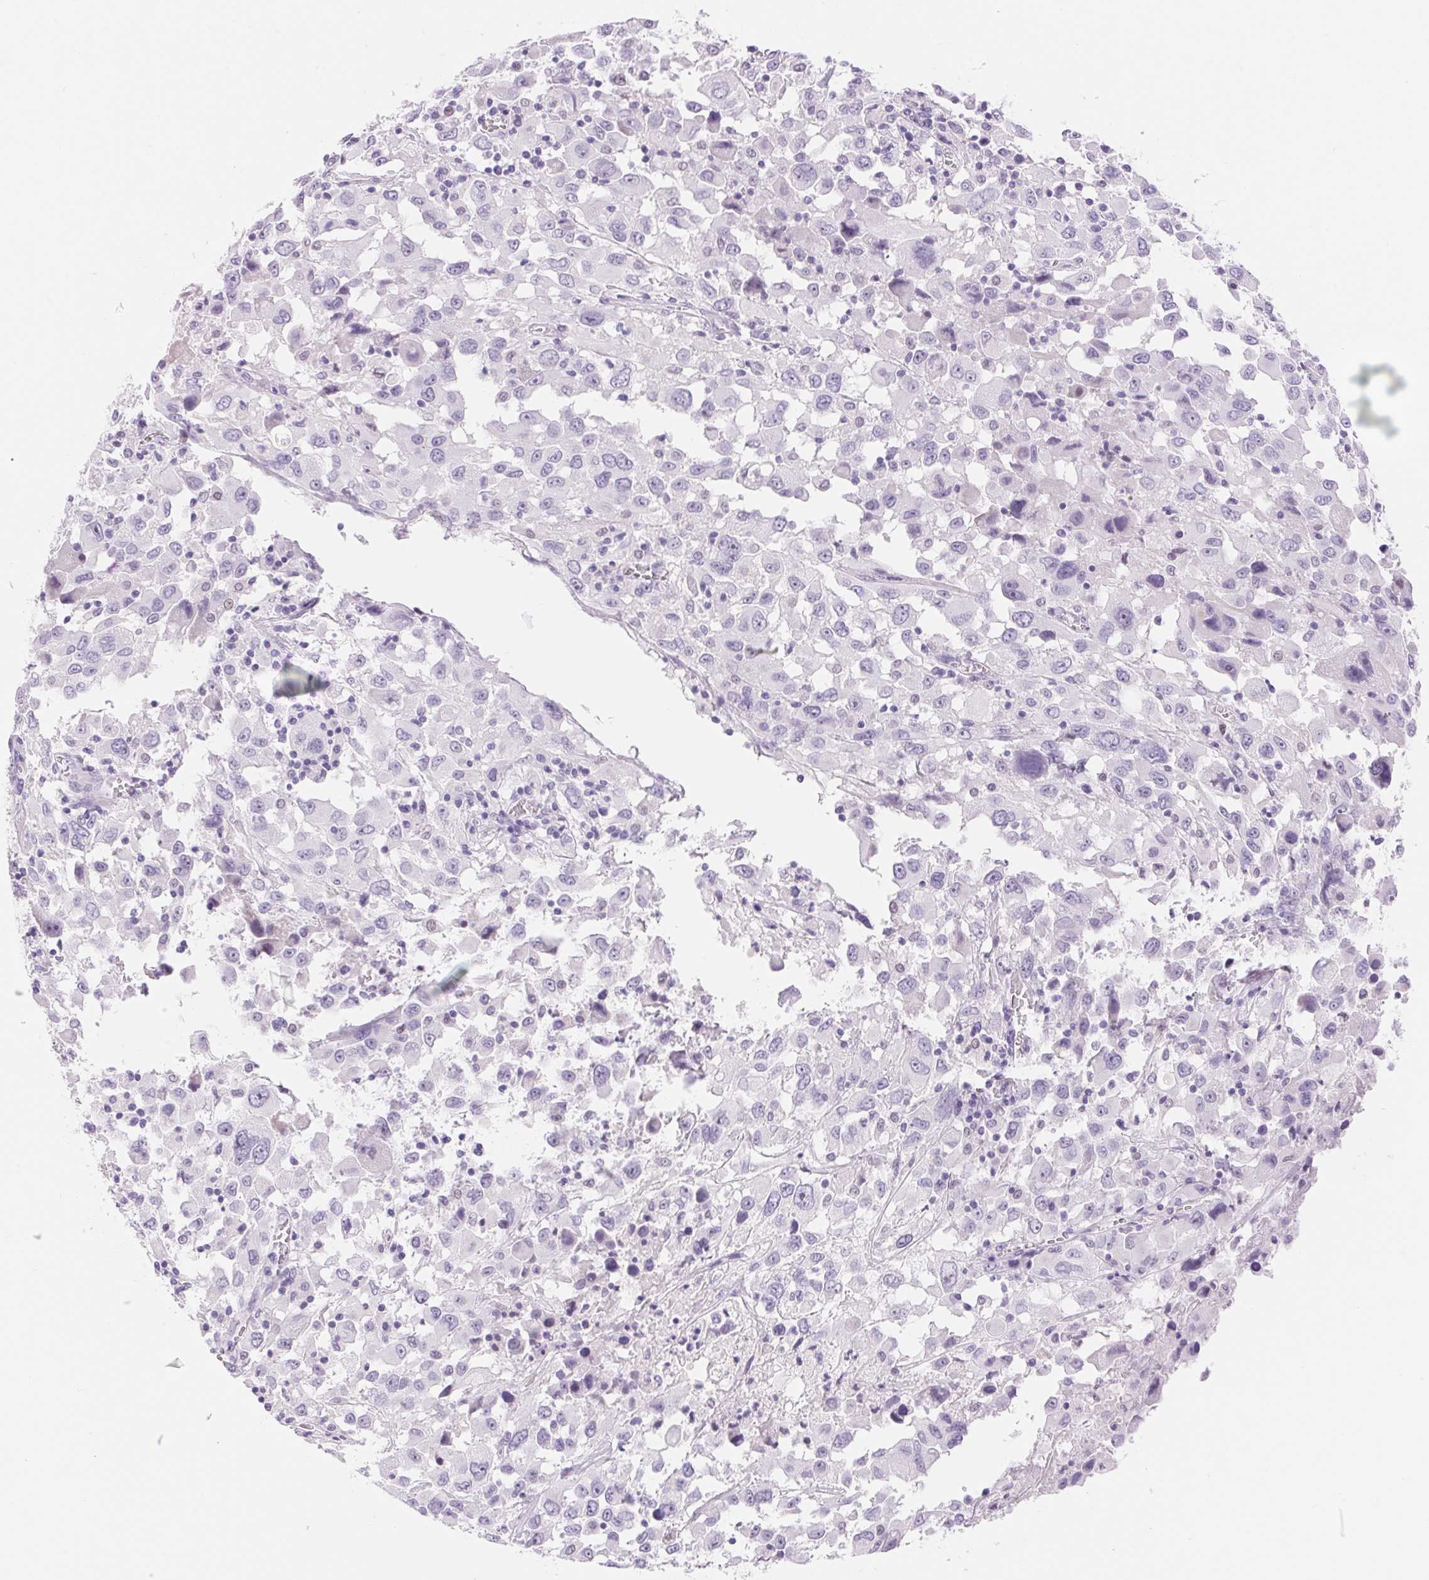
{"staining": {"intensity": "negative", "quantity": "none", "location": "none"}, "tissue": "melanoma", "cell_type": "Tumor cells", "image_type": "cancer", "snomed": [{"axis": "morphology", "description": "Malignant melanoma, Metastatic site"}, {"axis": "topography", "description": "Soft tissue"}], "caption": "There is no significant staining in tumor cells of malignant melanoma (metastatic site). The staining was performed using DAB to visualize the protein expression in brown, while the nuclei were stained in blue with hematoxylin (Magnification: 20x).", "gene": "ASGR2", "patient": {"sex": "male", "age": 50}}